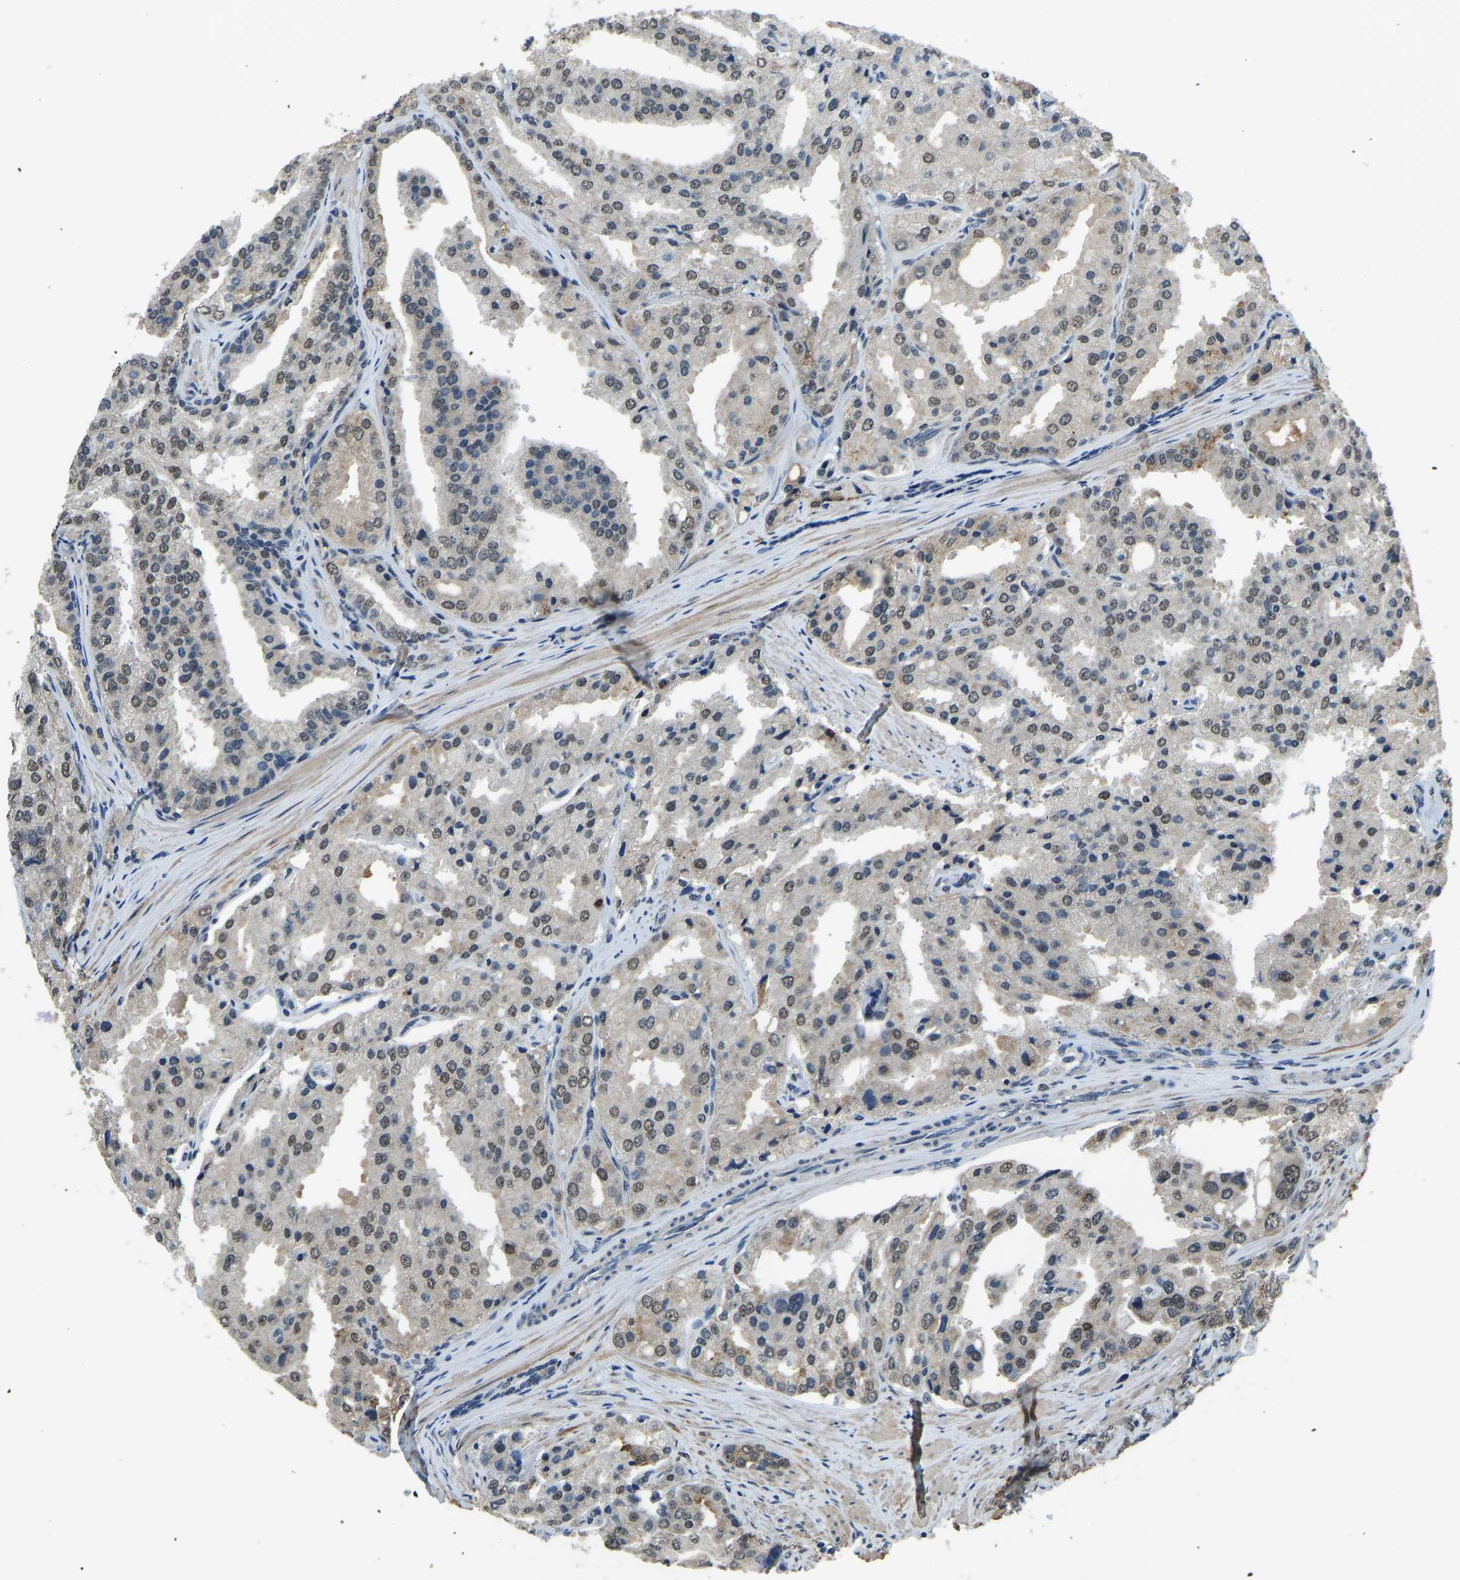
{"staining": {"intensity": "weak", "quantity": "25%-75%", "location": "nuclear"}, "tissue": "prostate cancer", "cell_type": "Tumor cells", "image_type": "cancer", "snomed": [{"axis": "morphology", "description": "Adenocarcinoma, High grade"}, {"axis": "topography", "description": "Prostate"}], "caption": "Prostate adenocarcinoma (high-grade) stained with a protein marker displays weak staining in tumor cells.", "gene": "FOS", "patient": {"sex": "male", "age": 50}}